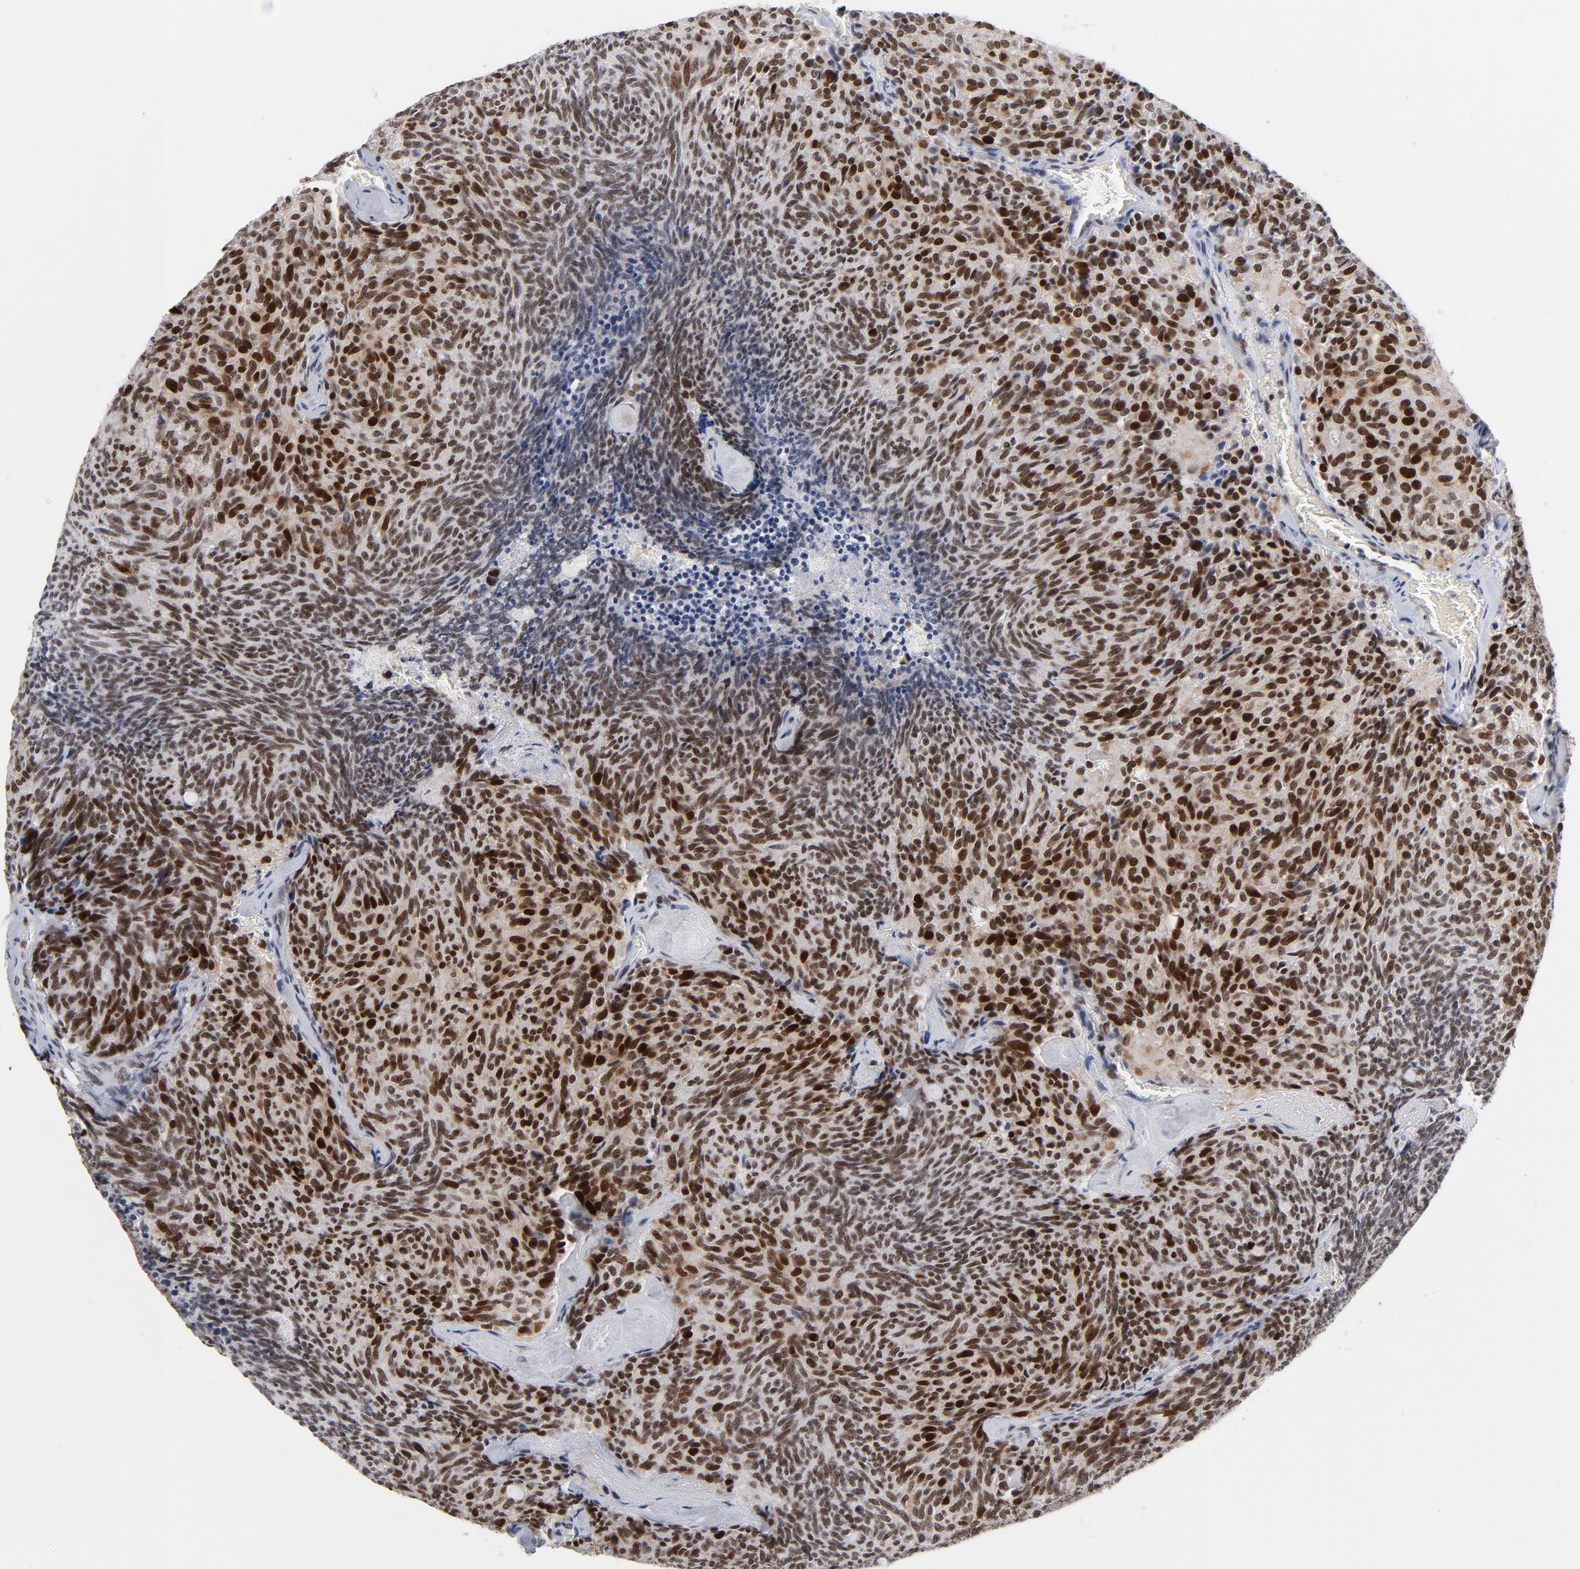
{"staining": {"intensity": "strong", "quantity": ">75%", "location": "nuclear"}, "tissue": "carcinoid", "cell_type": "Tumor cells", "image_type": "cancer", "snomed": [{"axis": "morphology", "description": "Carcinoid, malignant, NOS"}, {"axis": "topography", "description": "Pancreas"}], "caption": "About >75% of tumor cells in carcinoid demonstrate strong nuclear protein positivity as visualized by brown immunohistochemical staining.", "gene": "RFC4", "patient": {"sex": "female", "age": 54}}